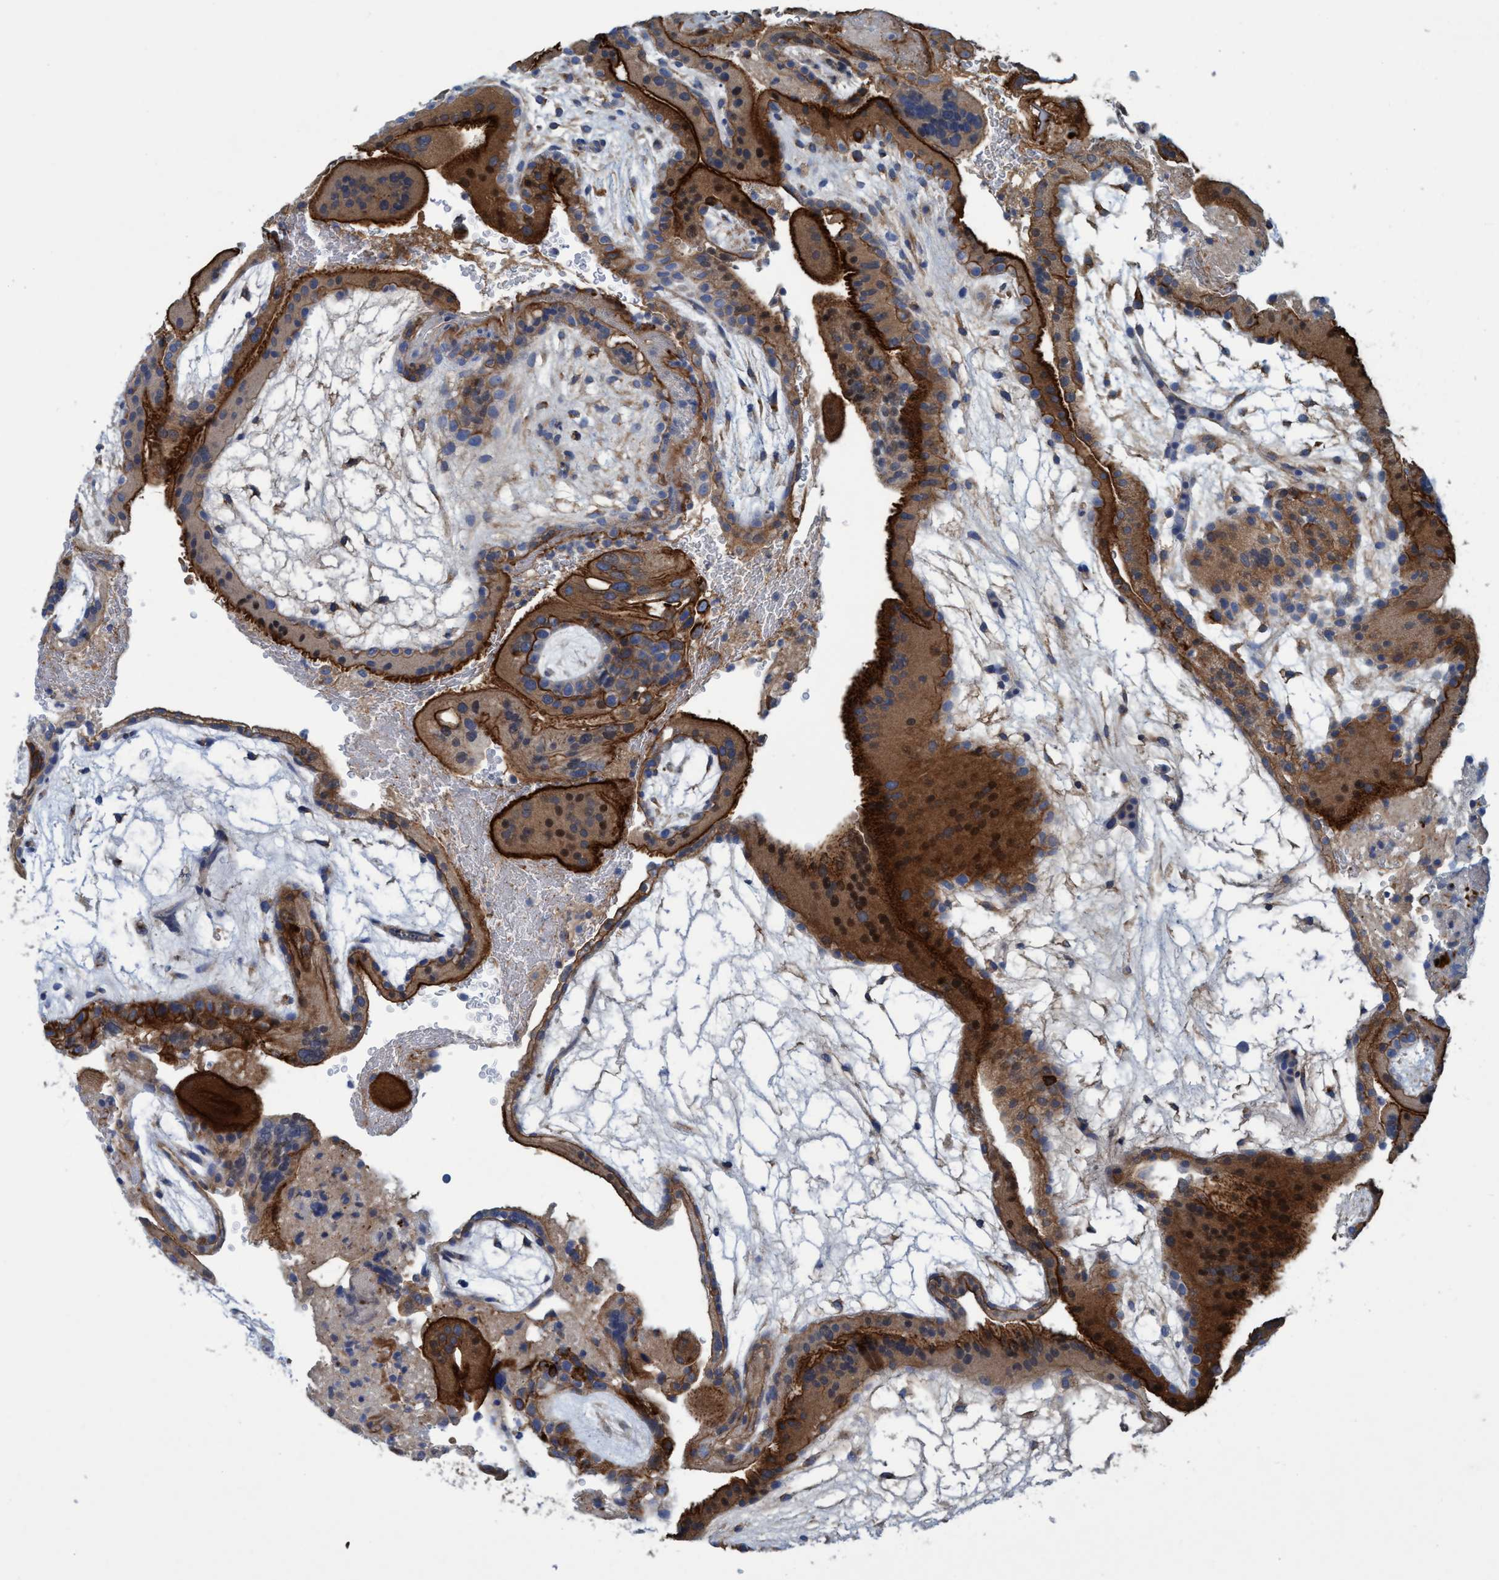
{"staining": {"intensity": "strong", "quantity": ">75%", "location": "cytoplasmic/membranous,nuclear"}, "tissue": "placenta", "cell_type": "Trophoblastic cells", "image_type": "normal", "snomed": [{"axis": "morphology", "description": "Normal tissue, NOS"}, {"axis": "topography", "description": "Placenta"}], "caption": "Brown immunohistochemical staining in unremarkable human placenta reveals strong cytoplasmic/membranous,nuclear expression in approximately >75% of trophoblastic cells.", "gene": "GULP1", "patient": {"sex": "female", "age": 19}}